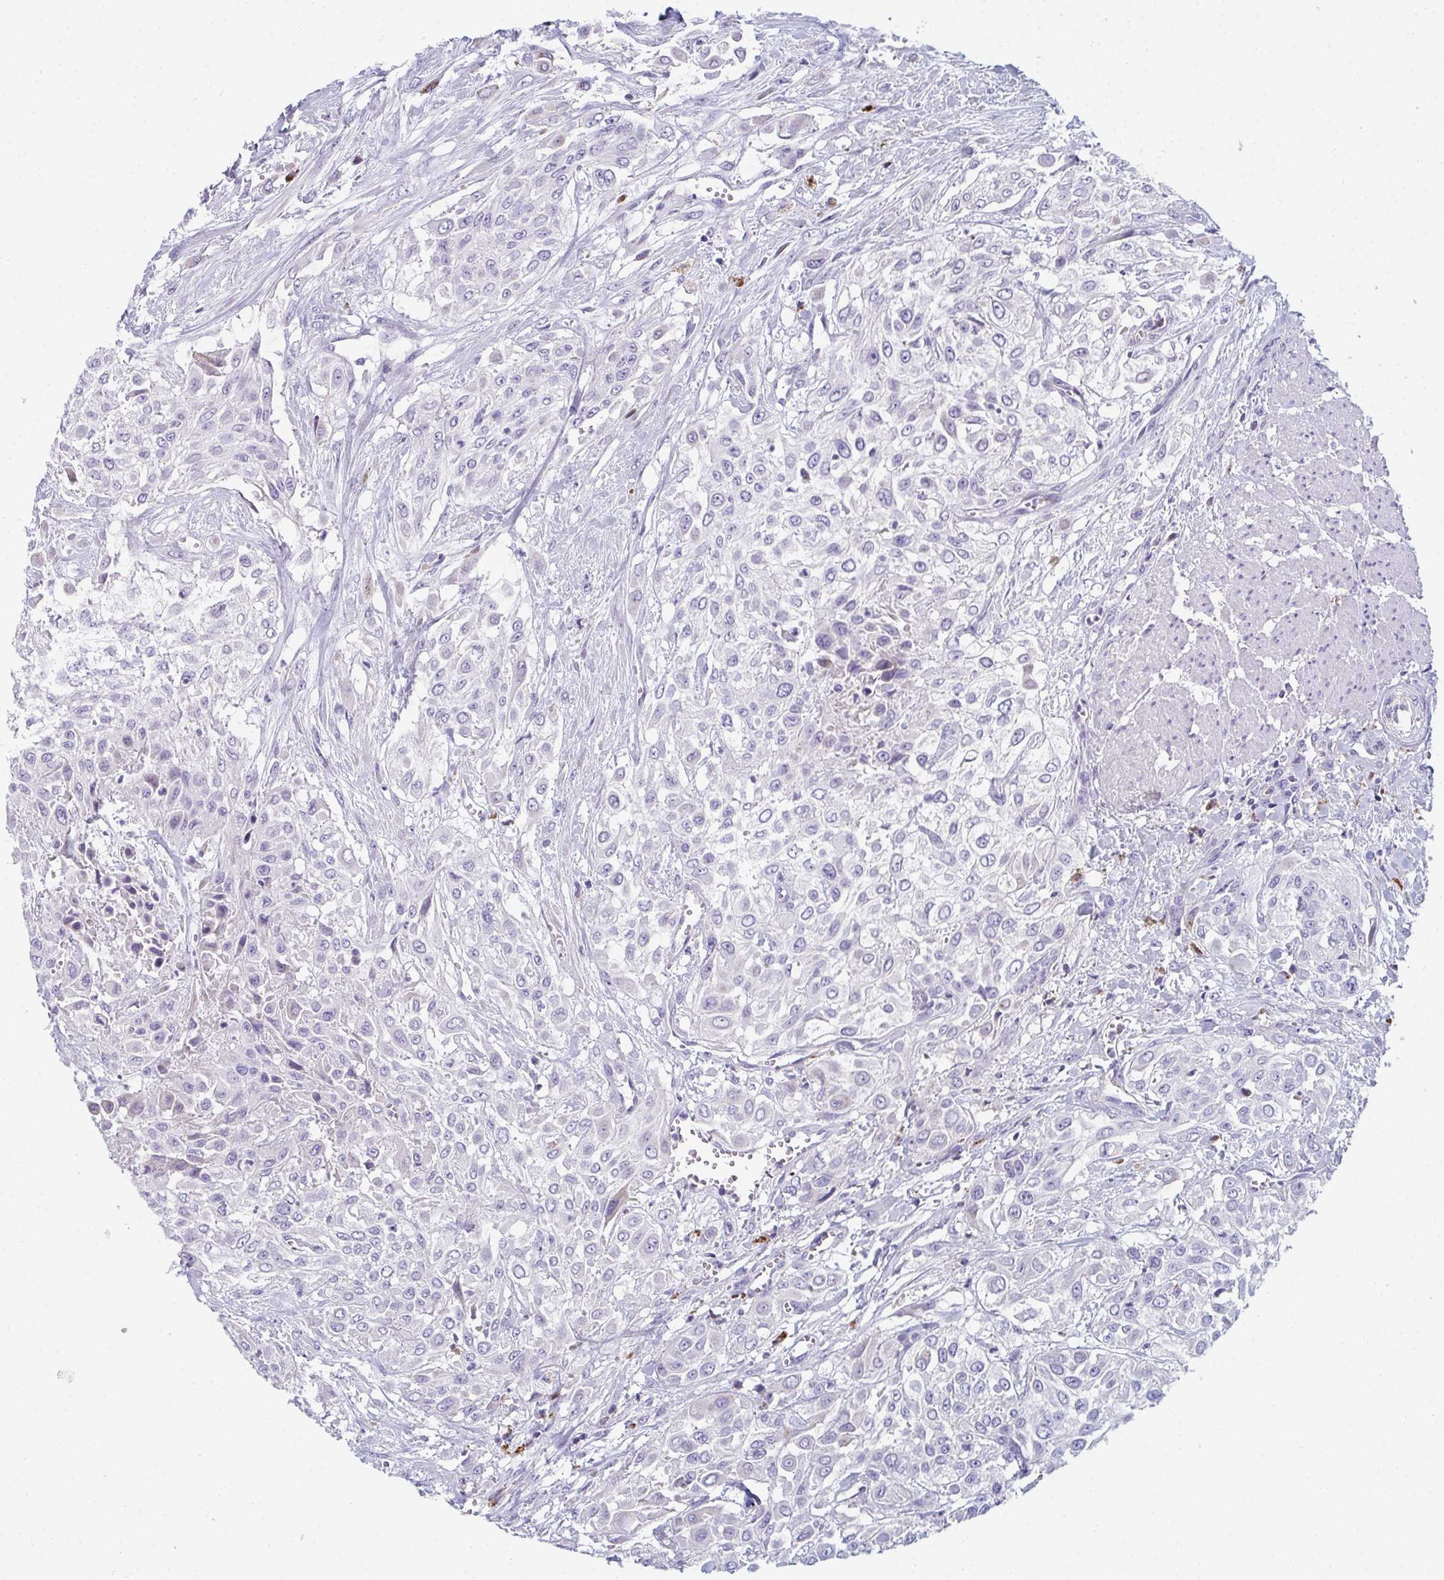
{"staining": {"intensity": "negative", "quantity": "none", "location": "none"}, "tissue": "urothelial cancer", "cell_type": "Tumor cells", "image_type": "cancer", "snomed": [{"axis": "morphology", "description": "Urothelial carcinoma, High grade"}, {"axis": "topography", "description": "Urinary bladder"}], "caption": "The immunohistochemistry (IHC) image has no significant staining in tumor cells of urothelial carcinoma (high-grade) tissue.", "gene": "EIF1AD", "patient": {"sex": "male", "age": 57}}